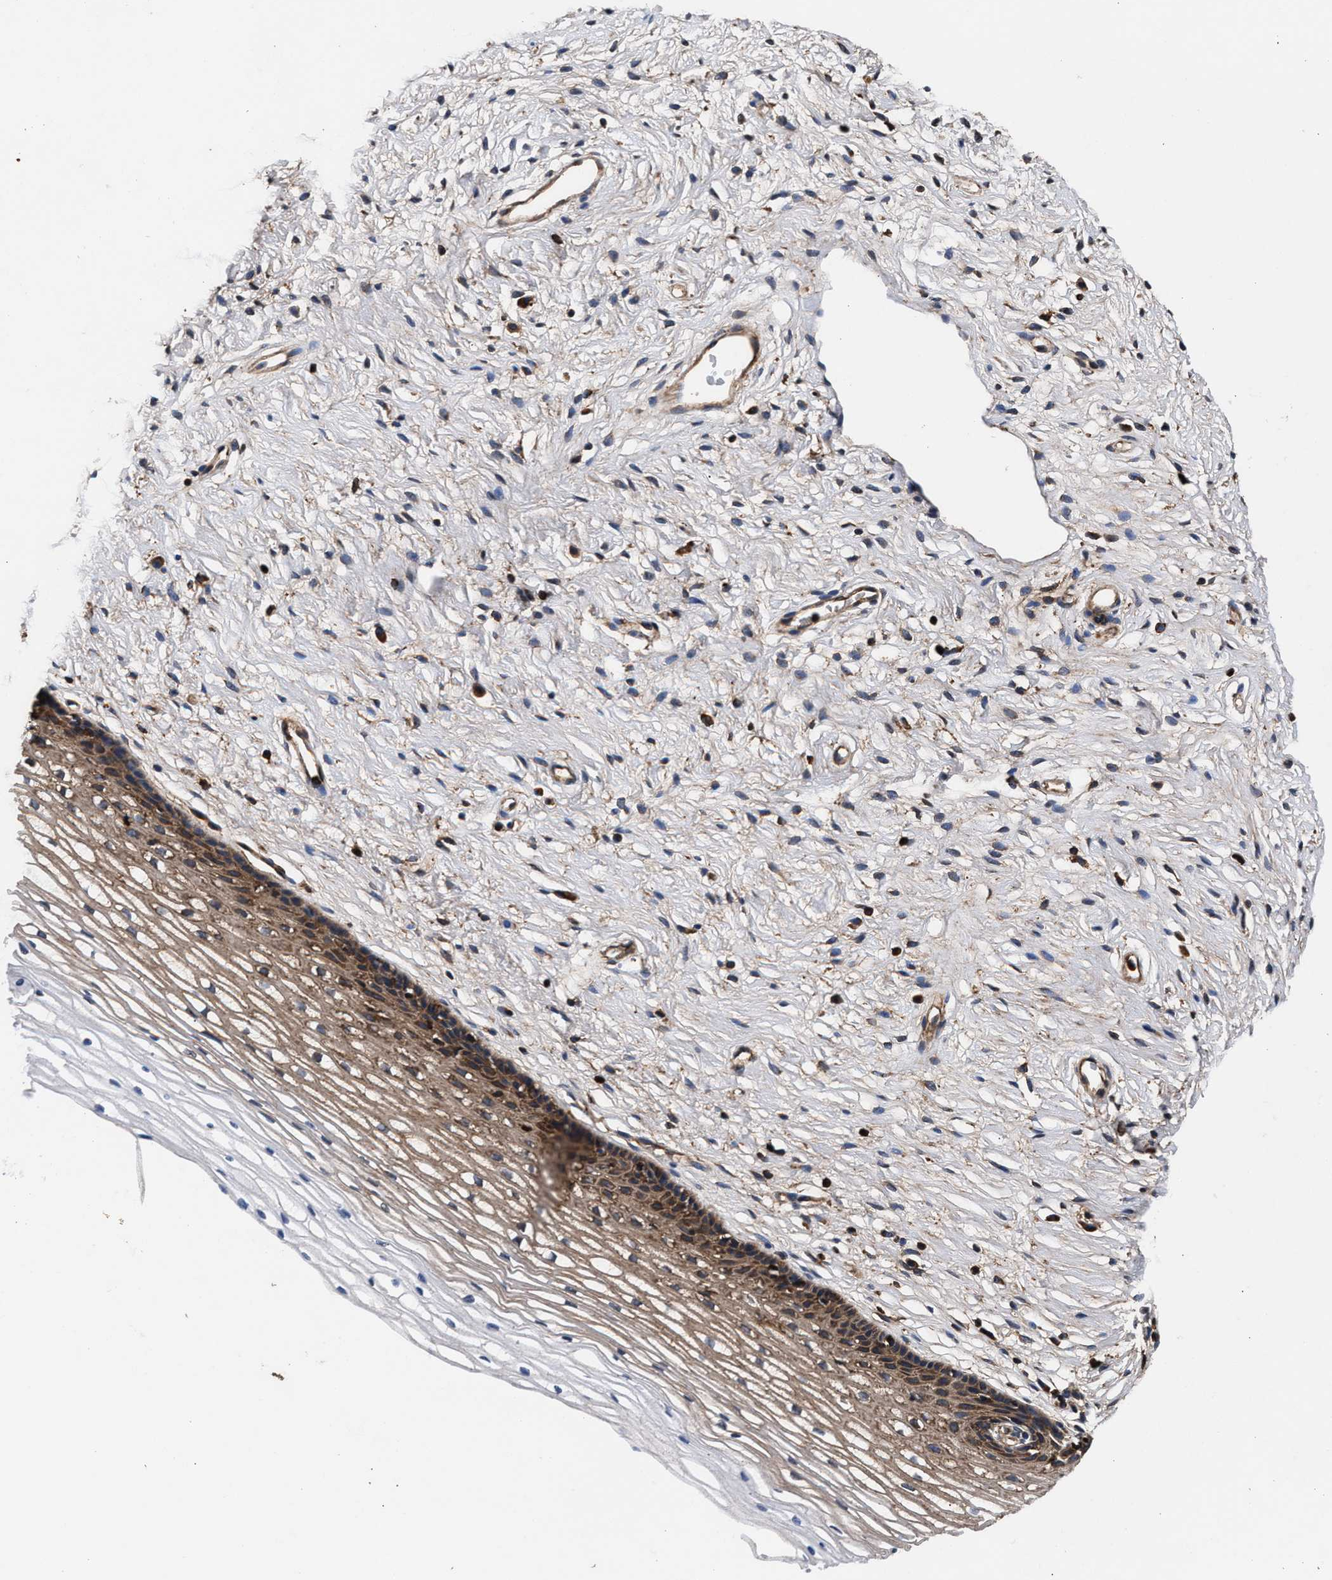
{"staining": {"intensity": "moderate", "quantity": ">75%", "location": "cytoplasmic/membranous"}, "tissue": "cervix", "cell_type": "Glandular cells", "image_type": "normal", "snomed": [{"axis": "morphology", "description": "Normal tissue, NOS"}, {"axis": "topography", "description": "Cervix"}], "caption": "Glandular cells show moderate cytoplasmic/membranous positivity in approximately >75% of cells in unremarkable cervix.", "gene": "ENSG00000286112", "patient": {"sex": "female", "age": 77}}